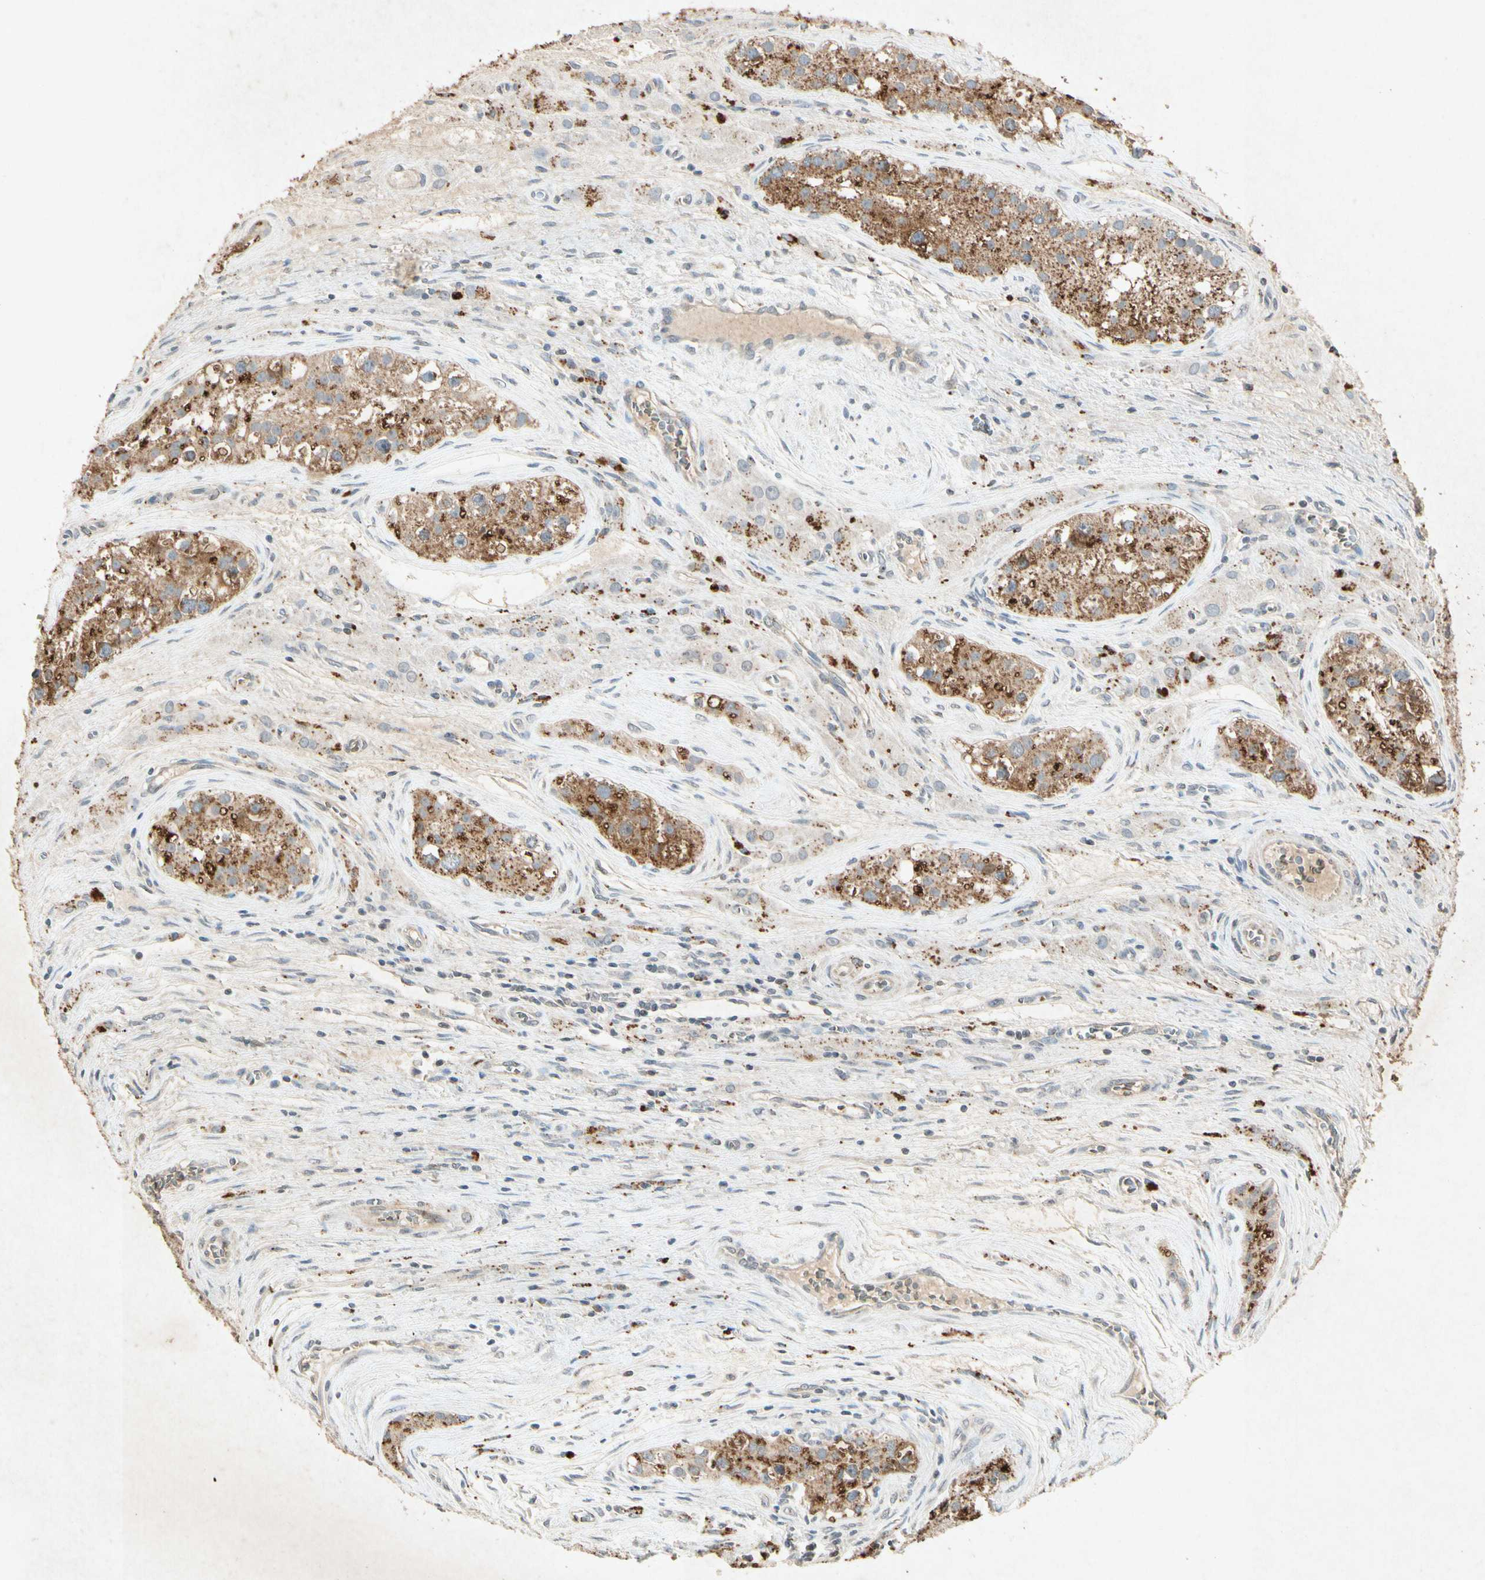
{"staining": {"intensity": "moderate", "quantity": "25%-75%", "location": "cytoplasmic/membranous"}, "tissue": "testis cancer", "cell_type": "Tumor cells", "image_type": "cancer", "snomed": [{"axis": "morphology", "description": "Carcinoma, Embryonal, NOS"}, {"axis": "topography", "description": "Testis"}], "caption": "Immunohistochemistry (IHC) of human testis cancer (embryonal carcinoma) reveals medium levels of moderate cytoplasmic/membranous positivity in about 25%-75% of tumor cells. The staining is performed using DAB (3,3'-diaminobenzidine) brown chromogen to label protein expression. The nuclei are counter-stained blue using hematoxylin.", "gene": "MSRB1", "patient": {"sex": "male", "age": 28}}